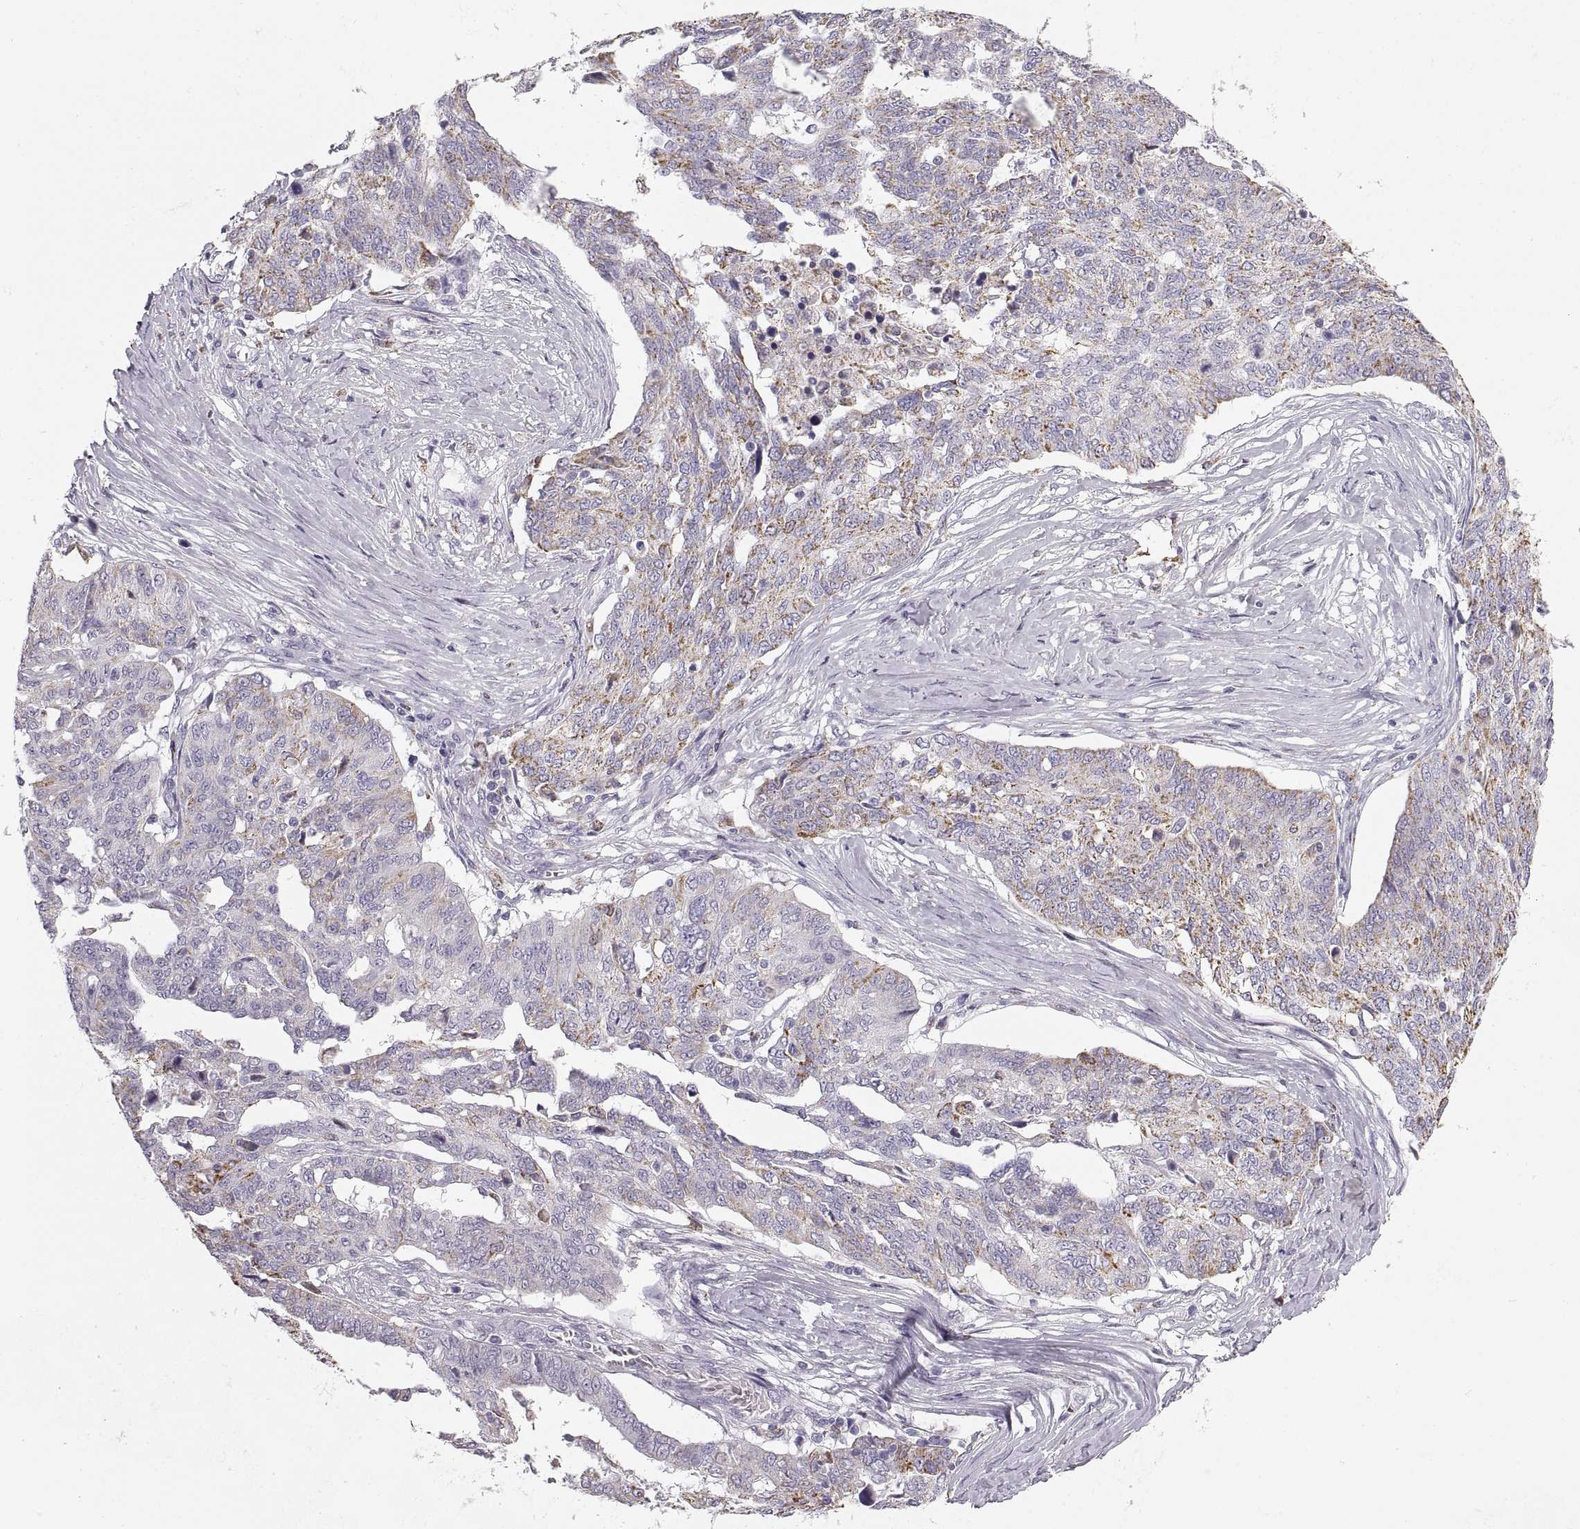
{"staining": {"intensity": "moderate", "quantity": "25%-75%", "location": "cytoplasmic/membranous"}, "tissue": "ovarian cancer", "cell_type": "Tumor cells", "image_type": "cancer", "snomed": [{"axis": "morphology", "description": "Cystadenocarcinoma, serous, NOS"}, {"axis": "topography", "description": "Ovary"}], "caption": "Immunohistochemistry (DAB (3,3'-diaminobenzidine)) staining of human ovarian cancer displays moderate cytoplasmic/membranous protein positivity in approximately 25%-75% of tumor cells.", "gene": "COL9A3", "patient": {"sex": "female", "age": 67}}